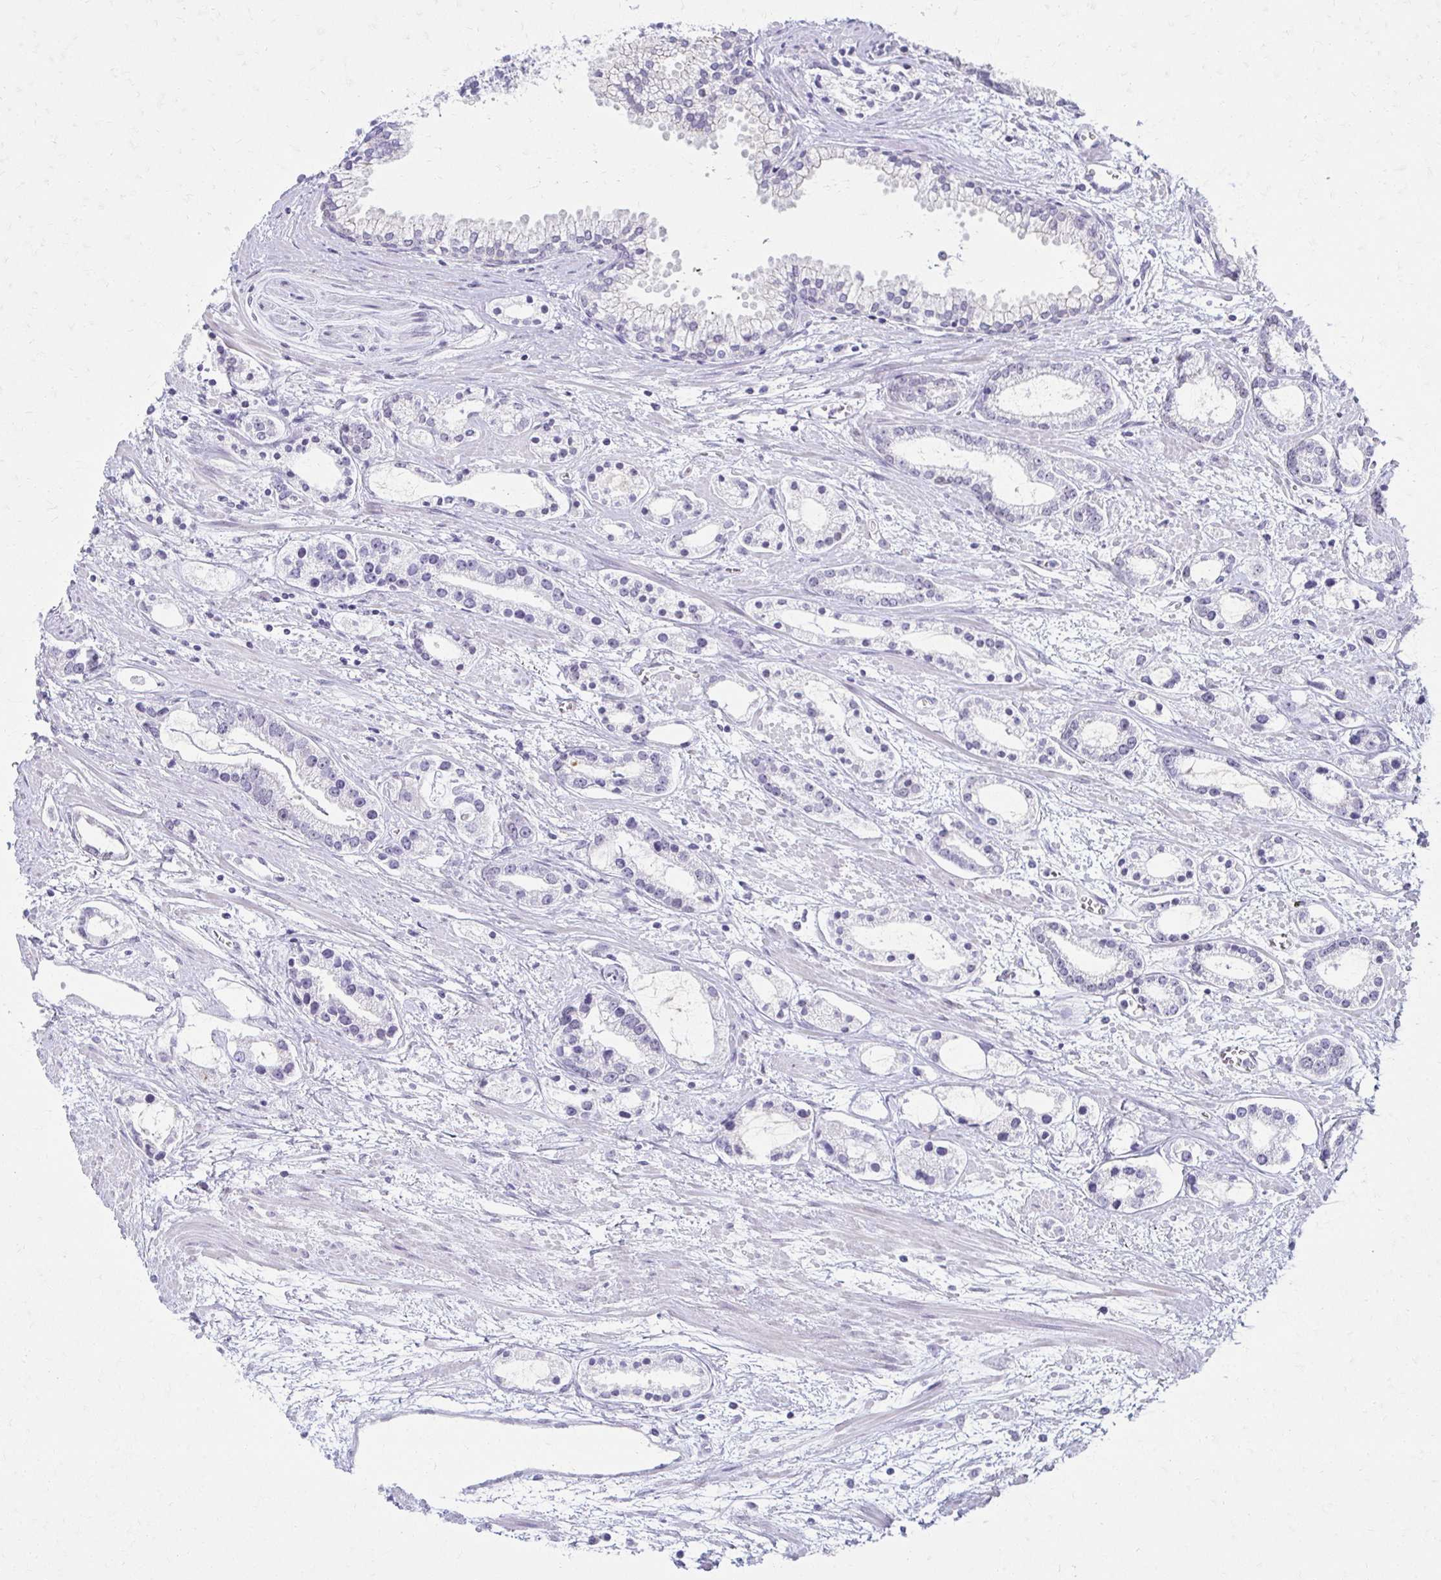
{"staining": {"intensity": "negative", "quantity": "none", "location": "none"}, "tissue": "prostate cancer", "cell_type": "Tumor cells", "image_type": "cancer", "snomed": [{"axis": "morphology", "description": "Adenocarcinoma, Medium grade"}, {"axis": "topography", "description": "Prostate"}], "caption": "This histopathology image is of prostate cancer (medium-grade adenocarcinoma) stained with immunohistochemistry (IHC) to label a protein in brown with the nuclei are counter-stained blue. There is no positivity in tumor cells.", "gene": "MORC4", "patient": {"sex": "male", "age": 57}}